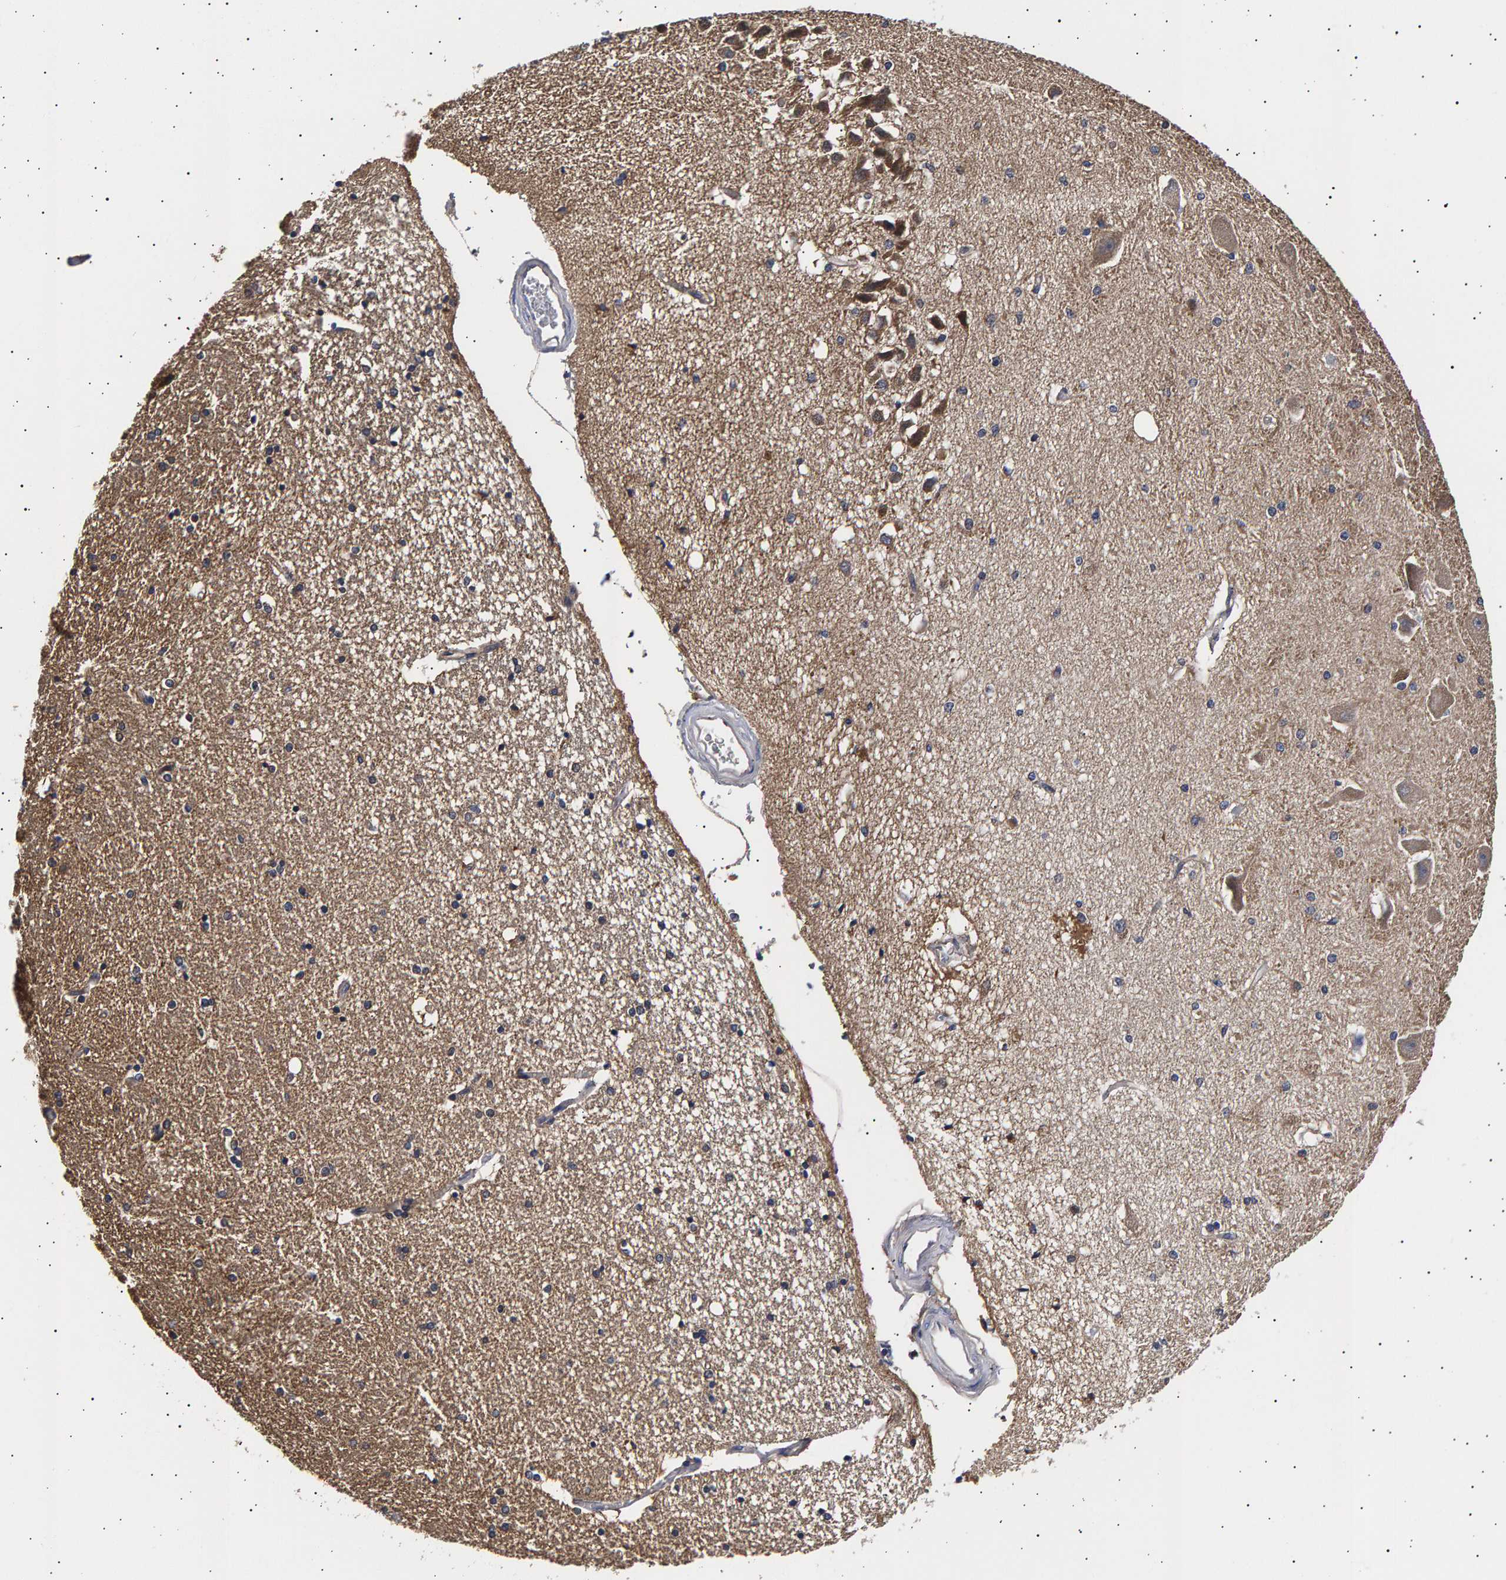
{"staining": {"intensity": "weak", "quantity": "25%-75%", "location": "cytoplasmic/membranous"}, "tissue": "hippocampus", "cell_type": "Glial cells", "image_type": "normal", "snomed": [{"axis": "morphology", "description": "Normal tissue, NOS"}, {"axis": "topography", "description": "Hippocampus"}], "caption": "IHC of normal hippocampus displays low levels of weak cytoplasmic/membranous staining in about 25%-75% of glial cells.", "gene": "ANKRD40", "patient": {"sex": "female", "age": 54}}